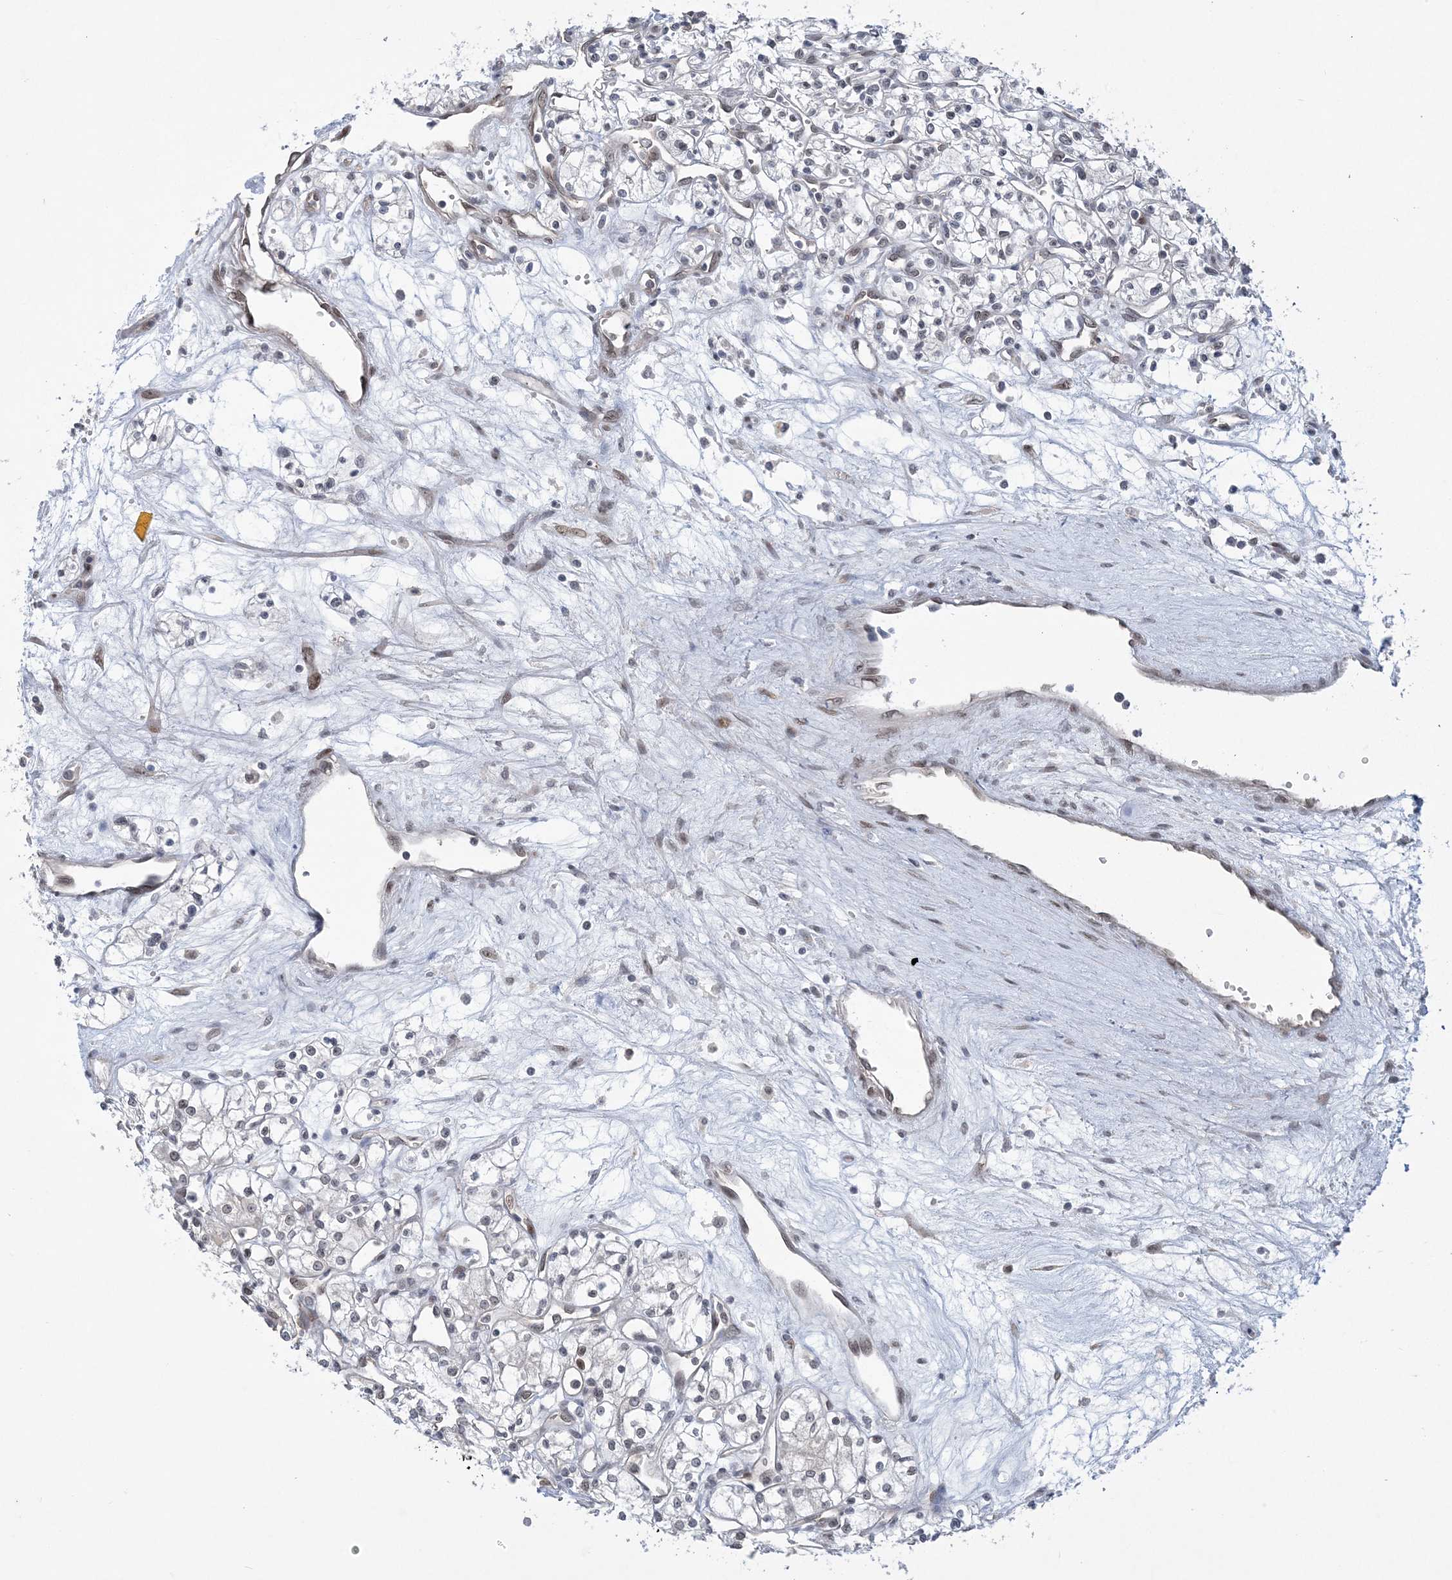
{"staining": {"intensity": "negative", "quantity": "none", "location": "none"}, "tissue": "renal cancer", "cell_type": "Tumor cells", "image_type": "cancer", "snomed": [{"axis": "morphology", "description": "Adenocarcinoma, NOS"}, {"axis": "topography", "description": "Kidney"}], "caption": "This is a photomicrograph of immunohistochemistry (IHC) staining of renal adenocarcinoma, which shows no expression in tumor cells.", "gene": "WAC", "patient": {"sex": "male", "age": 59}}